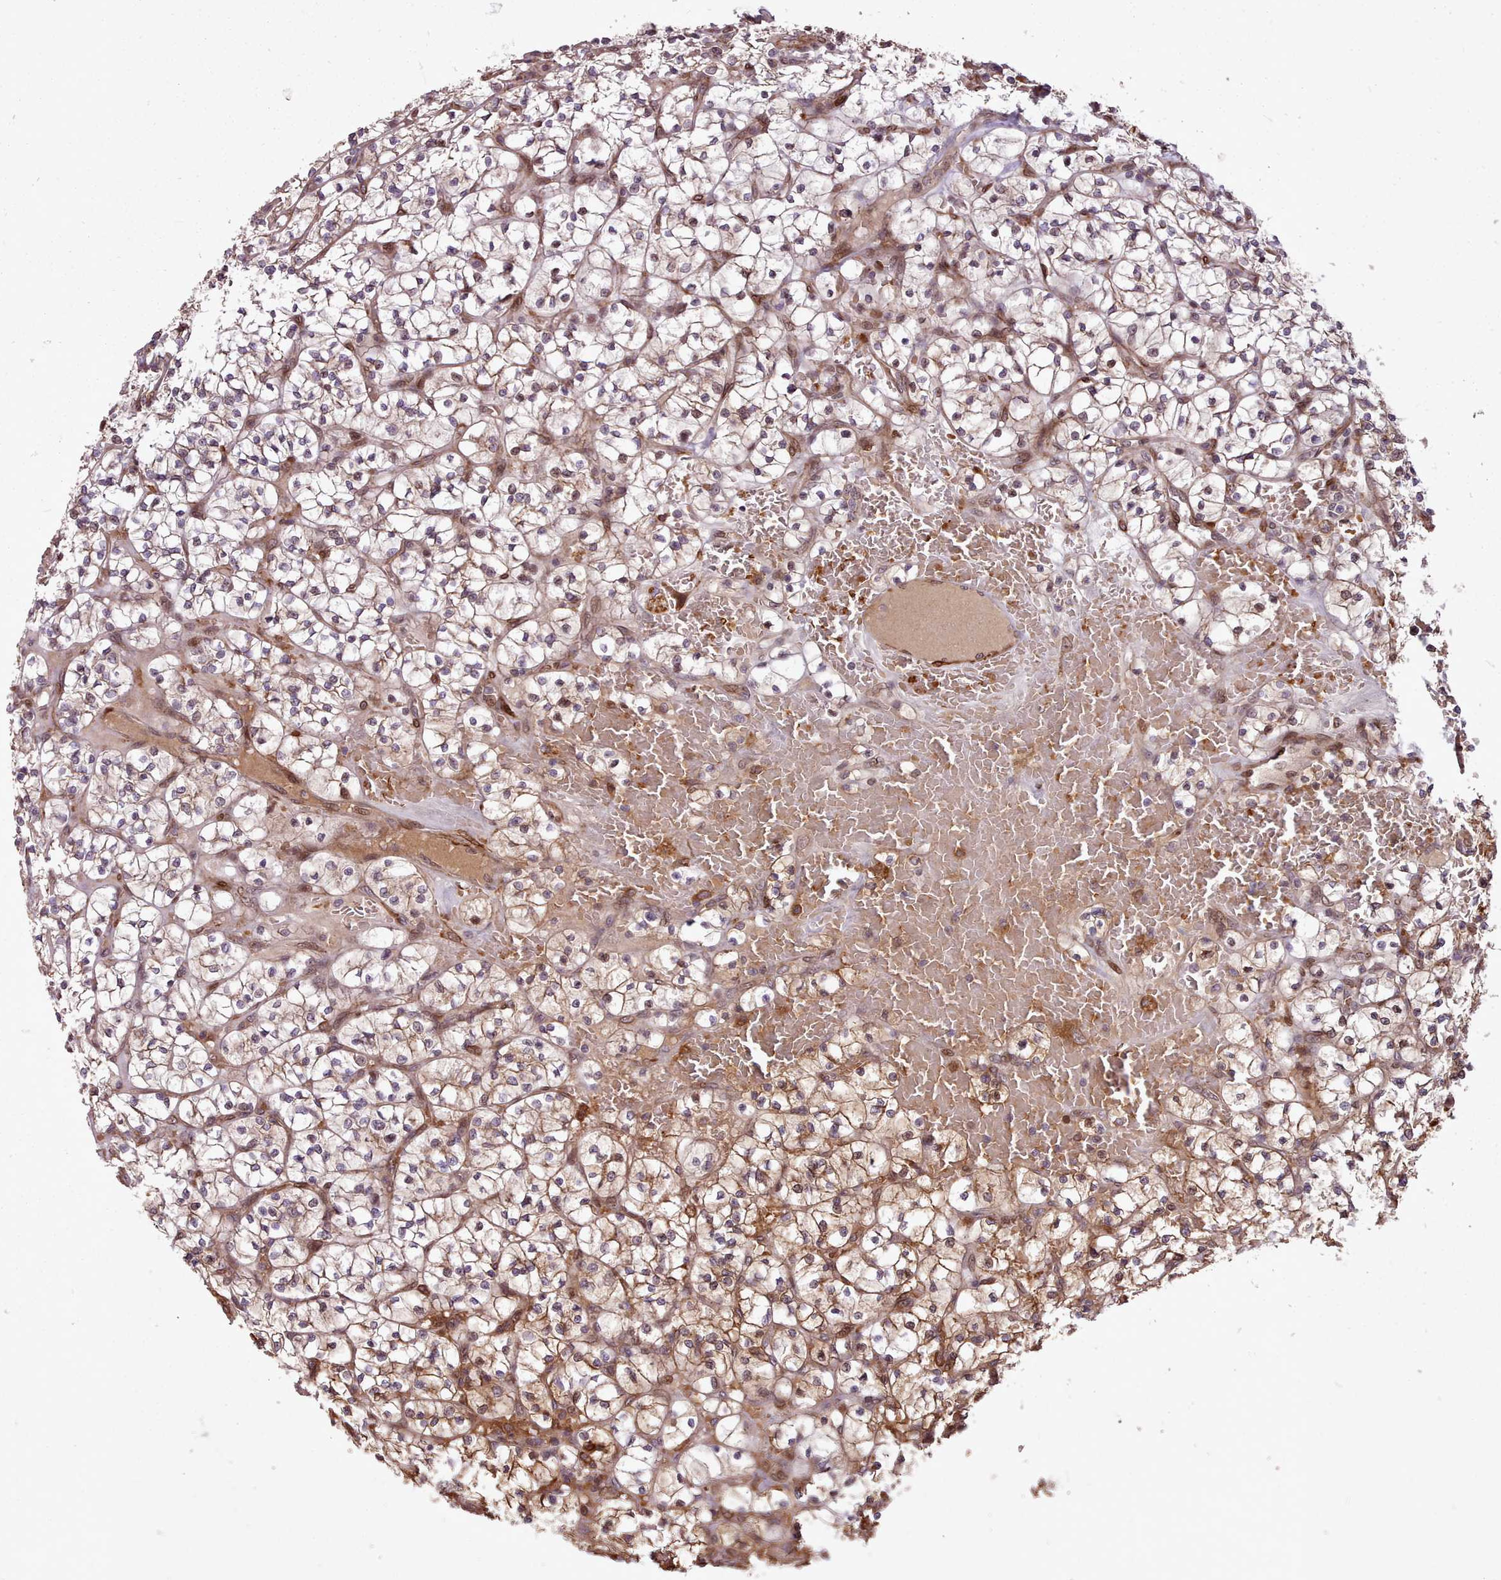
{"staining": {"intensity": "moderate", "quantity": "<25%", "location": "cytoplasmic/membranous,nuclear"}, "tissue": "renal cancer", "cell_type": "Tumor cells", "image_type": "cancer", "snomed": [{"axis": "morphology", "description": "Adenocarcinoma, NOS"}, {"axis": "topography", "description": "Kidney"}], "caption": "Tumor cells reveal low levels of moderate cytoplasmic/membranous and nuclear staining in approximately <25% of cells in renal cancer.", "gene": "CABP1", "patient": {"sex": "female", "age": 64}}